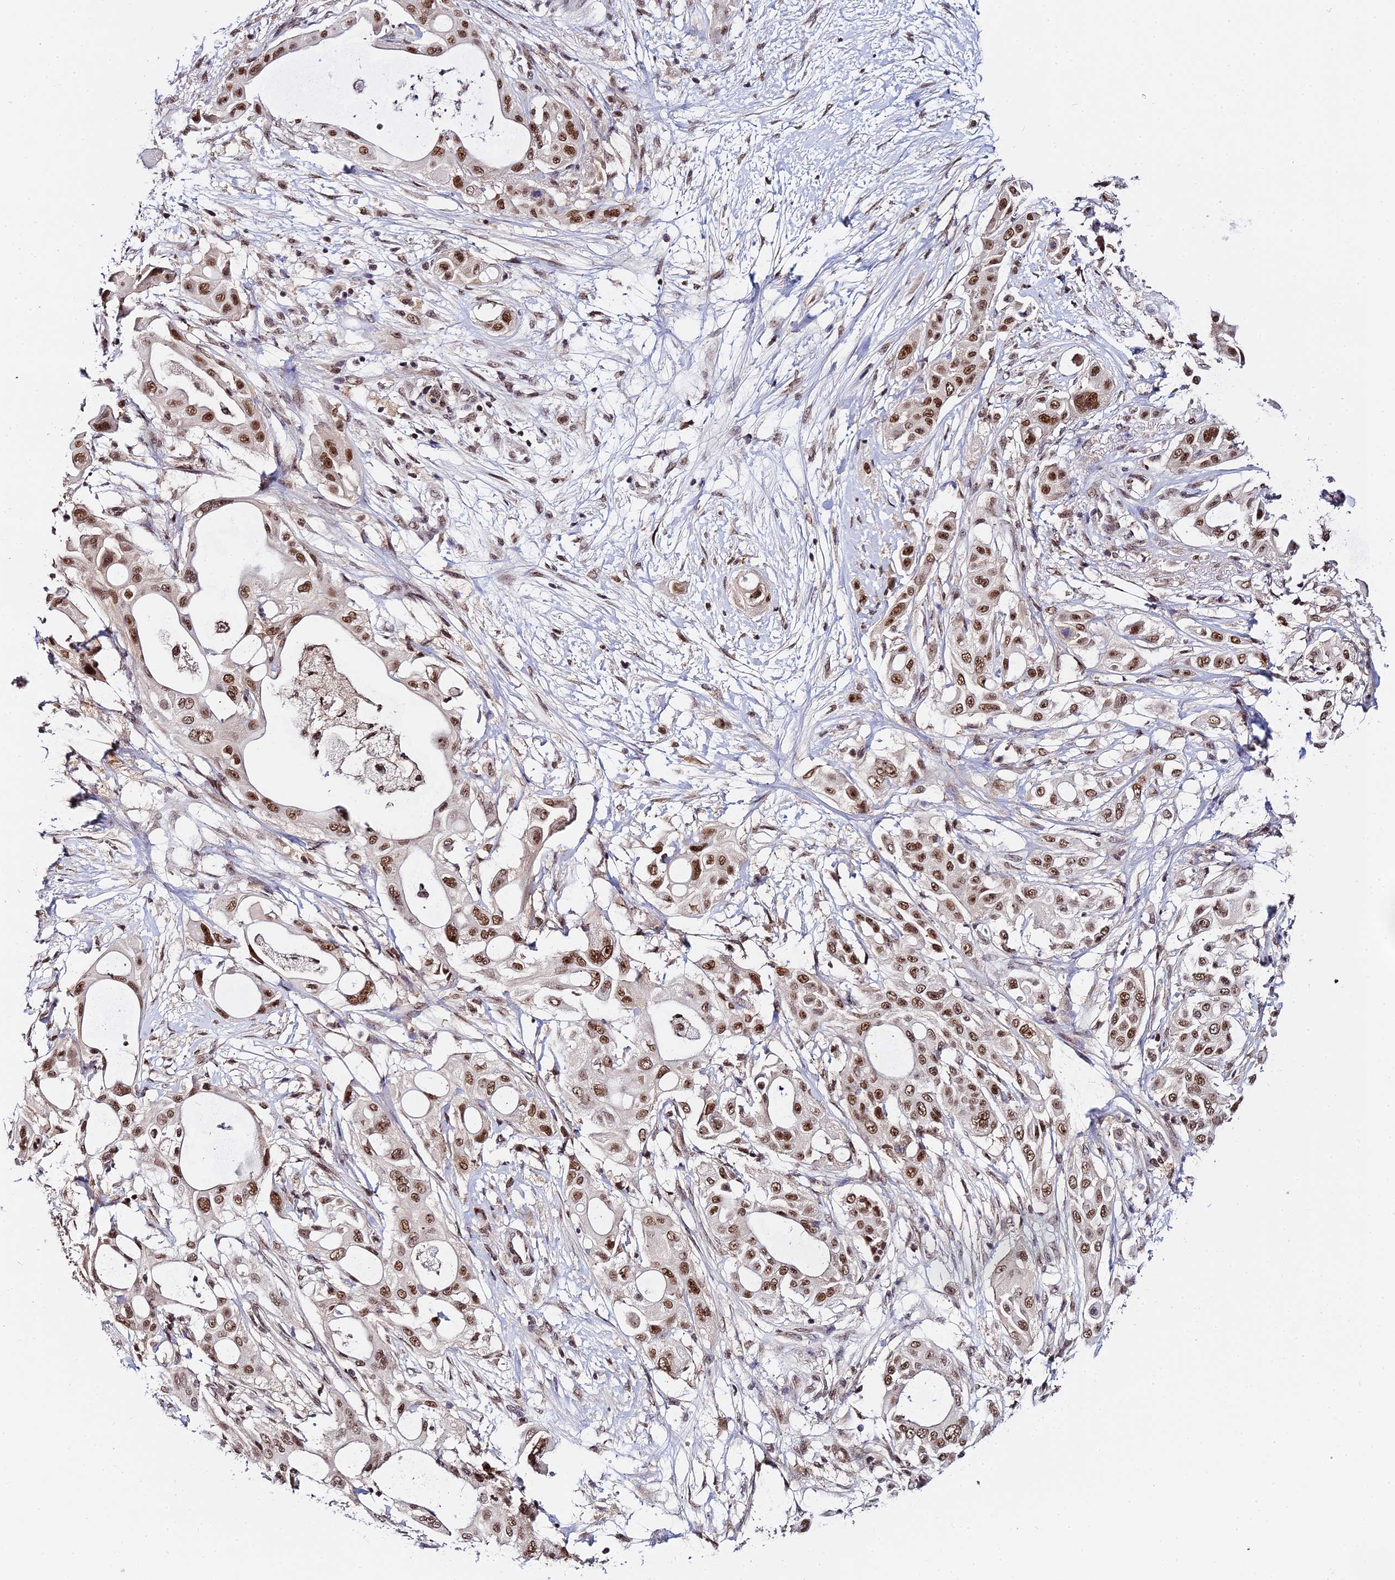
{"staining": {"intensity": "strong", "quantity": ">75%", "location": "nuclear"}, "tissue": "pancreatic cancer", "cell_type": "Tumor cells", "image_type": "cancer", "snomed": [{"axis": "morphology", "description": "Adenocarcinoma, NOS"}, {"axis": "topography", "description": "Pancreas"}], "caption": "High-power microscopy captured an immunohistochemistry (IHC) histopathology image of adenocarcinoma (pancreatic), revealing strong nuclear positivity in about >75% of tumor cells.", "gene": "EXOSC3", "patient": {"sex": "male", "age": 68}}